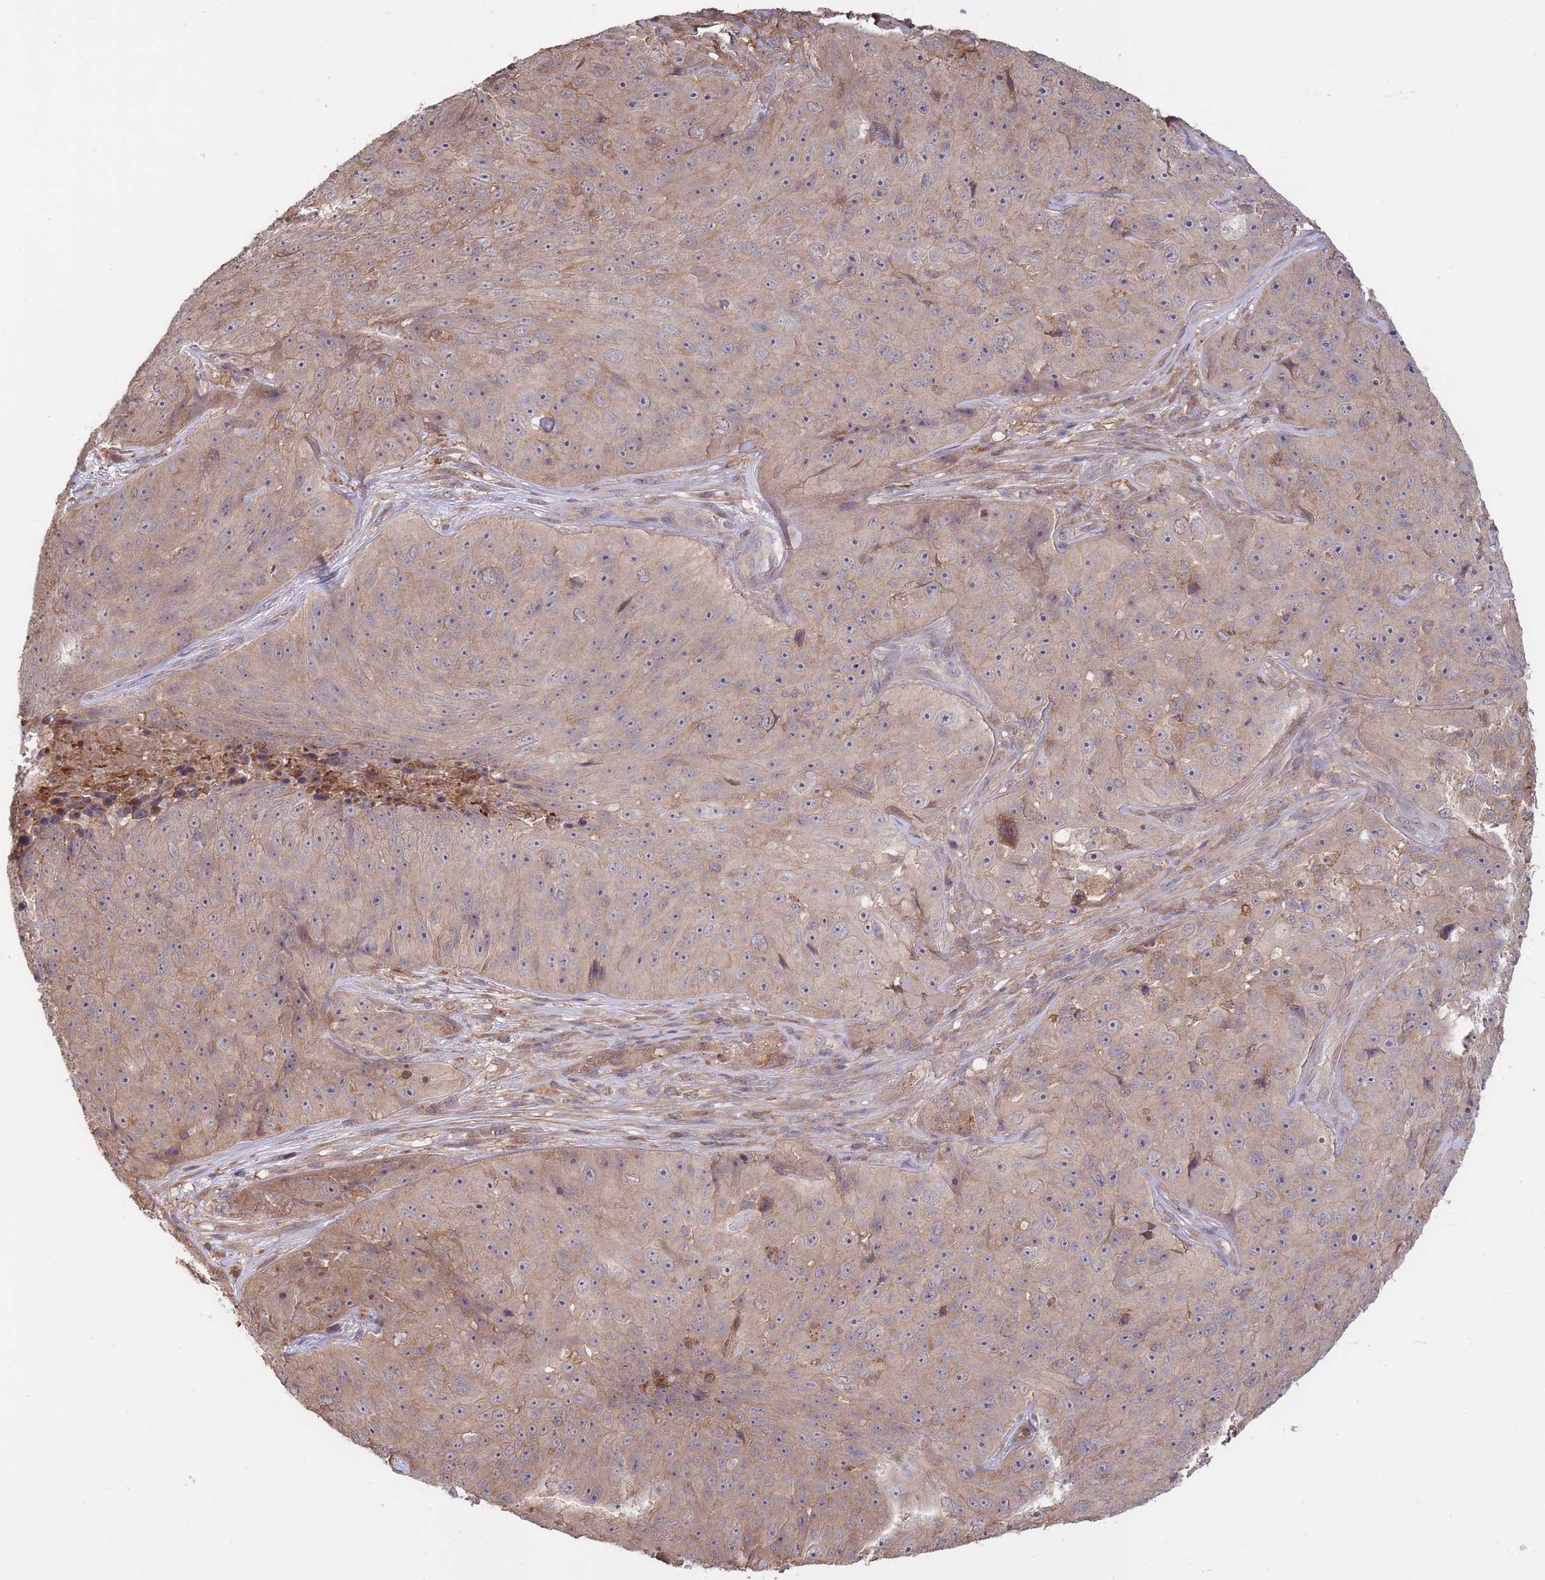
{"staining": {"intensity": "weak", "quantity": "<25%", "location": "cytoplasmic/membranous"}, "tissue": "skin cancer", "cell_type": "Tumor cells", "image_type": "cancer", "snomed": [{"axis": "morphology", "description": "Squamous cell carcinoma, NOS"}, {"axis": "topography", "description": "Skin"}], "caption": "Squamous cell carcinoma (skin) stained for a protein using immunohistochemistry (IHC) displays no staining tumor cells.", "gene": "ZNF304", "patient": {"sex": "female", "age": 87}}